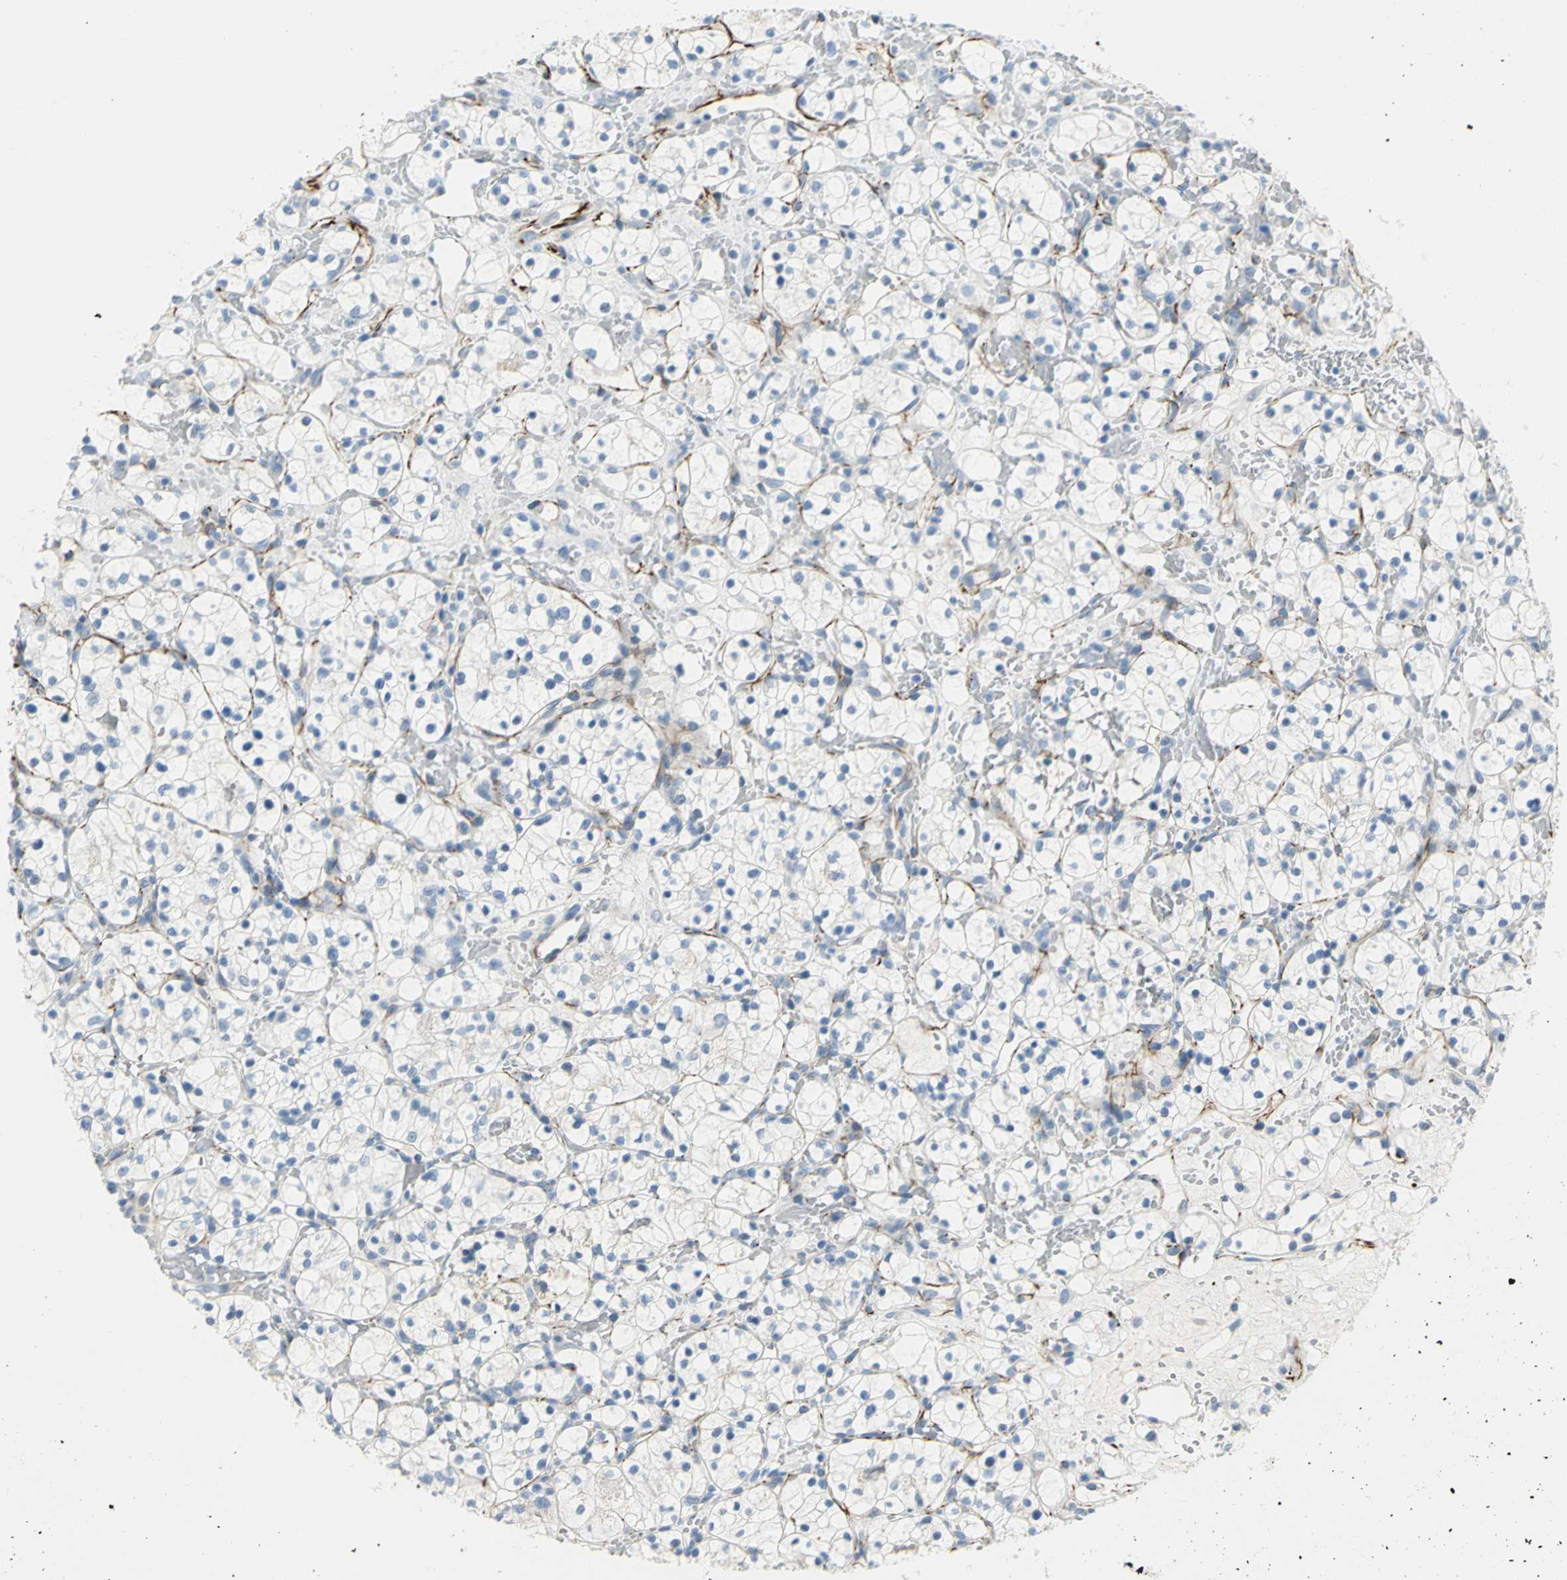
{"staining": {"intensity": "negative", "quantity": "none", "location": "none"}, "tissue": "renal cancer", "cell_type": "Tumor cells", "image_type": "cancer", "snomed": [{"axis": "morphology", "description": "Adenocarcinoma, NOS"}, {"axis": "topography", "description": "Kidney"}], "caption": "Immunohistochemical staining of renal cancer exhibits no significant positivity in tumor cells.", "gene": "ALOX15", "patient": {"sex": "female", "age": 60}}